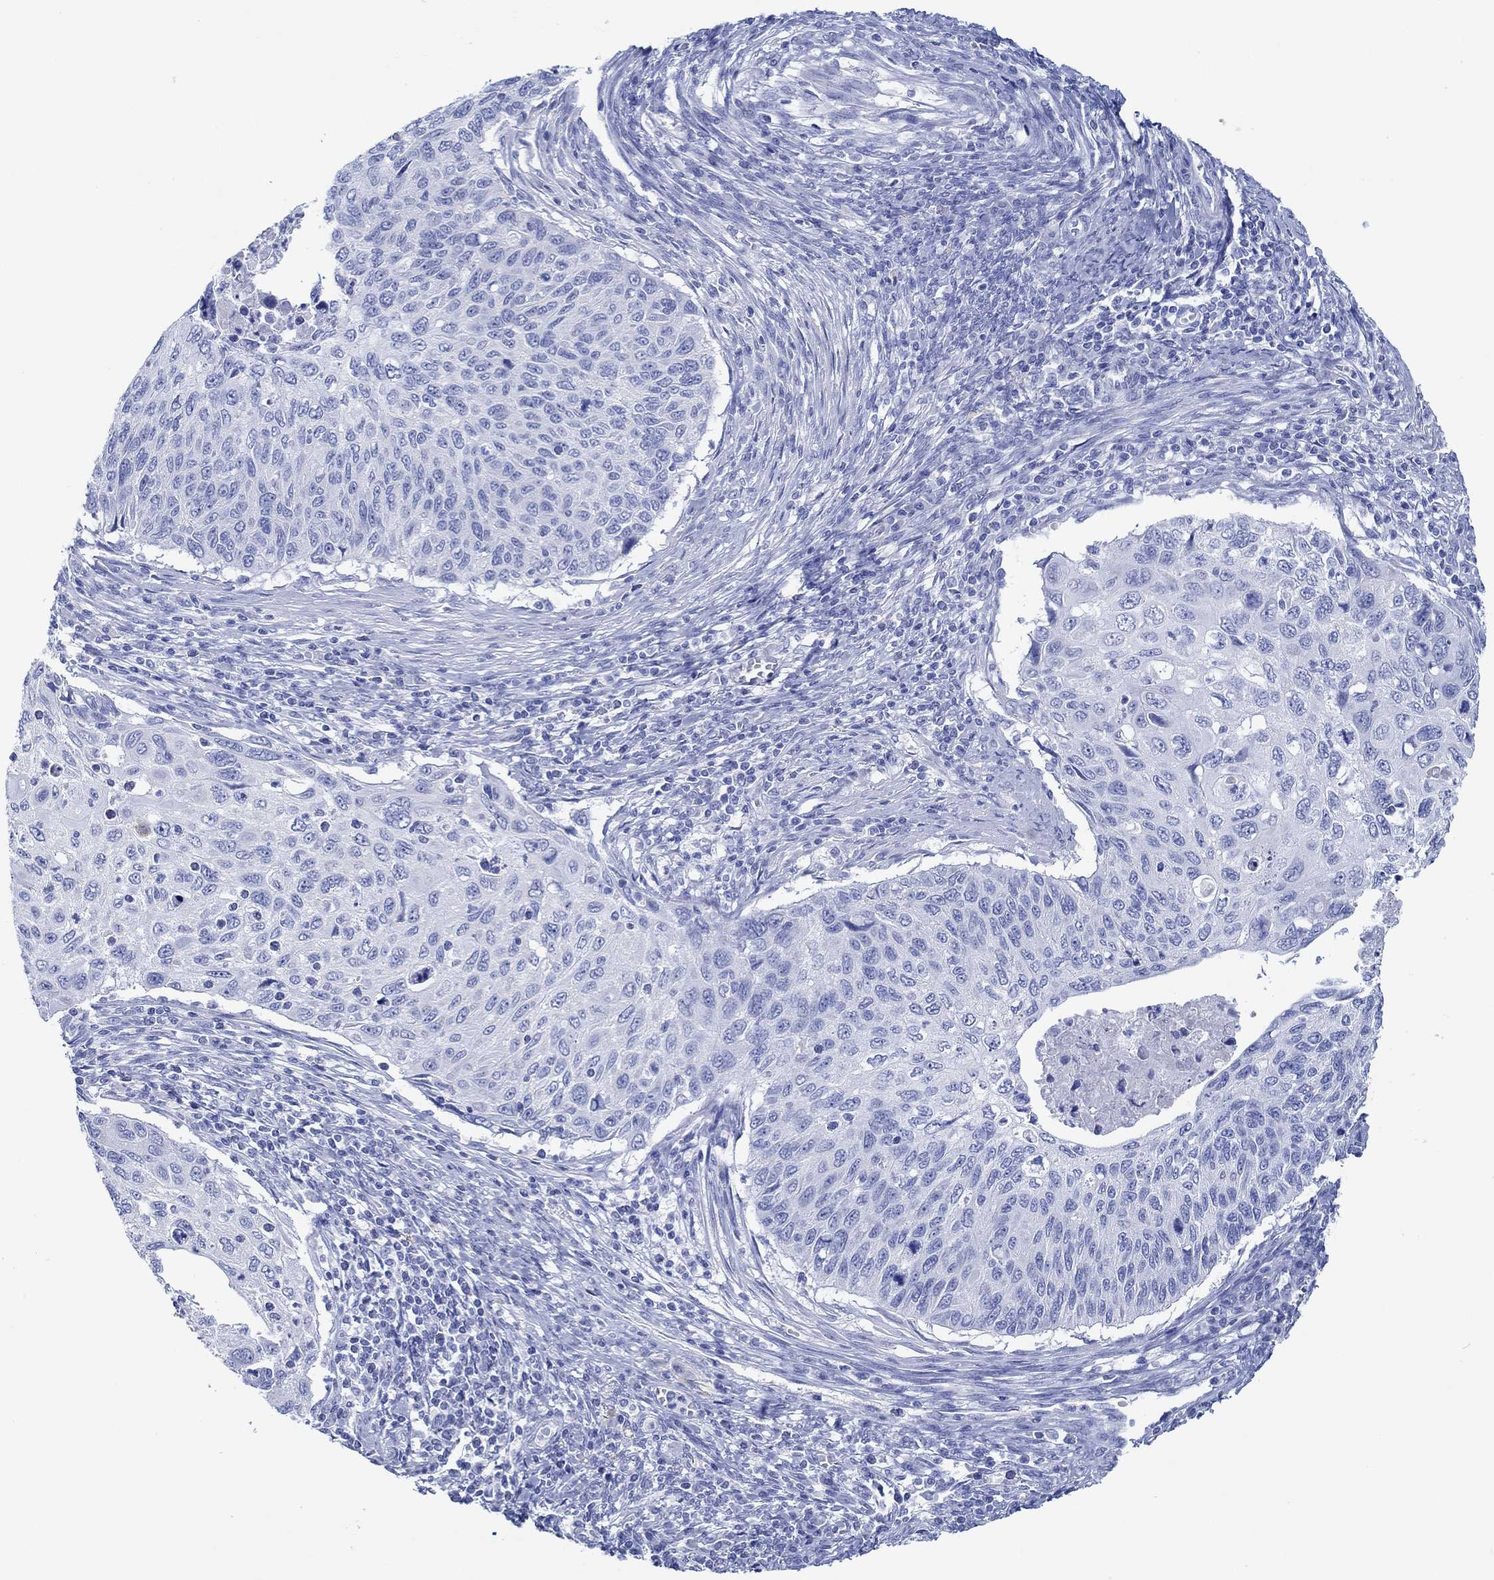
{"staining": {"intensity": "negative", "quantity": "none", "location": "none"}, "tissue": "cervical cancer", "cell_type": "Tumor cells", "image_type": "cancer", "snomed": [{"axis": "morphology", "description": "Squamous cell carcinoma, NOS"}, {"axis": "topography", "description": "Cervix"}], "caption": "The image shows no significant staining in tumor cells of cervical cancer.", "gene": "IGFBP6", "patient": {"sex": "female", "age": 70}}